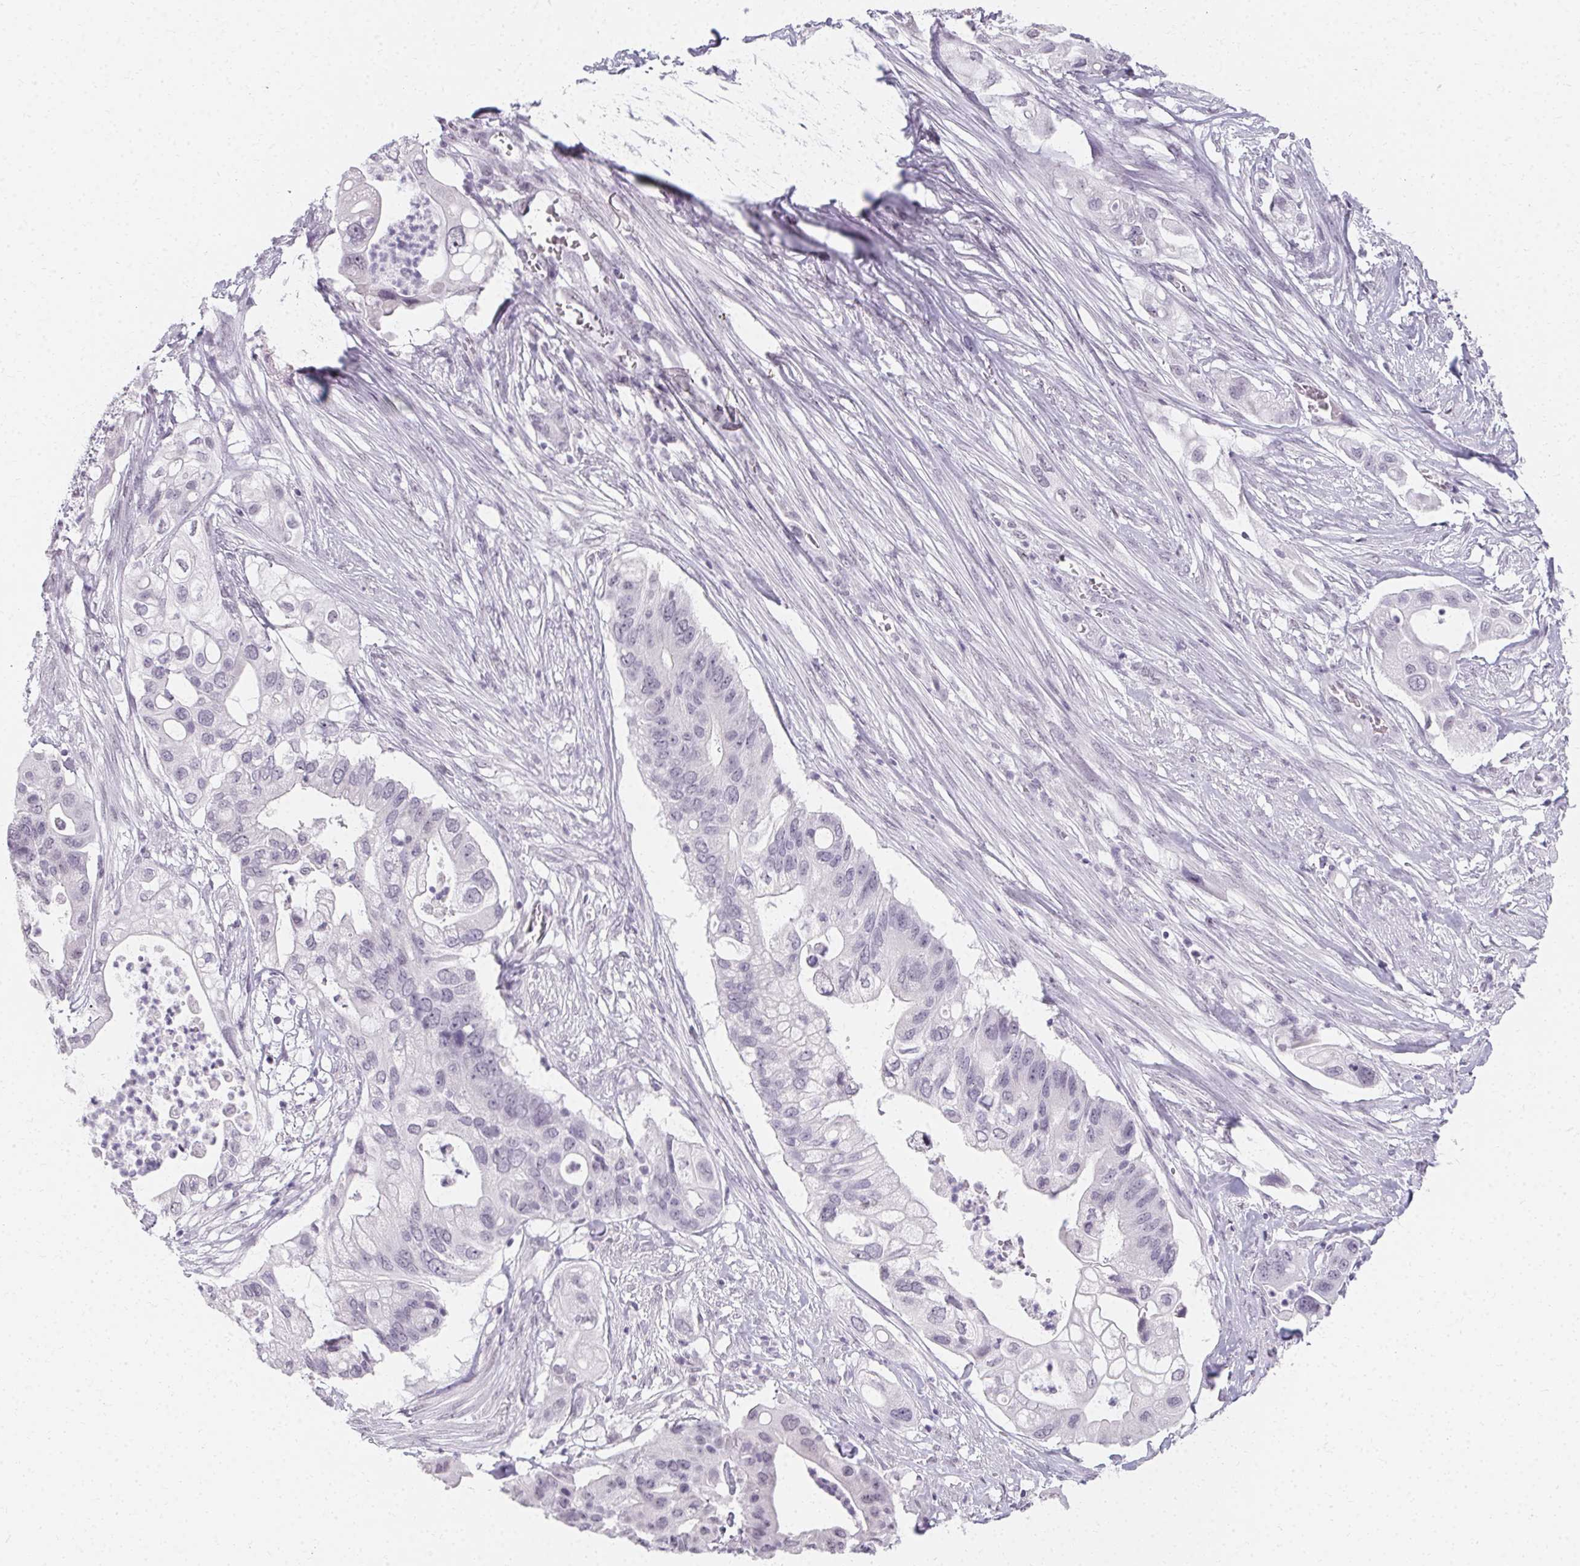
{"staining": {"intensity": "negative", "quantity": "none", "location": "none"}, "tissue": "pancreatic cancer", "cell_type": "Tumor cells", "image_type": "cancer", "snomed": [{"axis": "morphology", "description": "Adenocarcinoma, NOS"}, {"axis": "topography", "description": "Pancreas"}], "caption": "The IHC photomicrograph has no significant positivity in tumor cells of adenocarcinoma (pancreatic) tissue.", "gene": "SYNPR", "patient": {"sex": "female", "age": 72}}